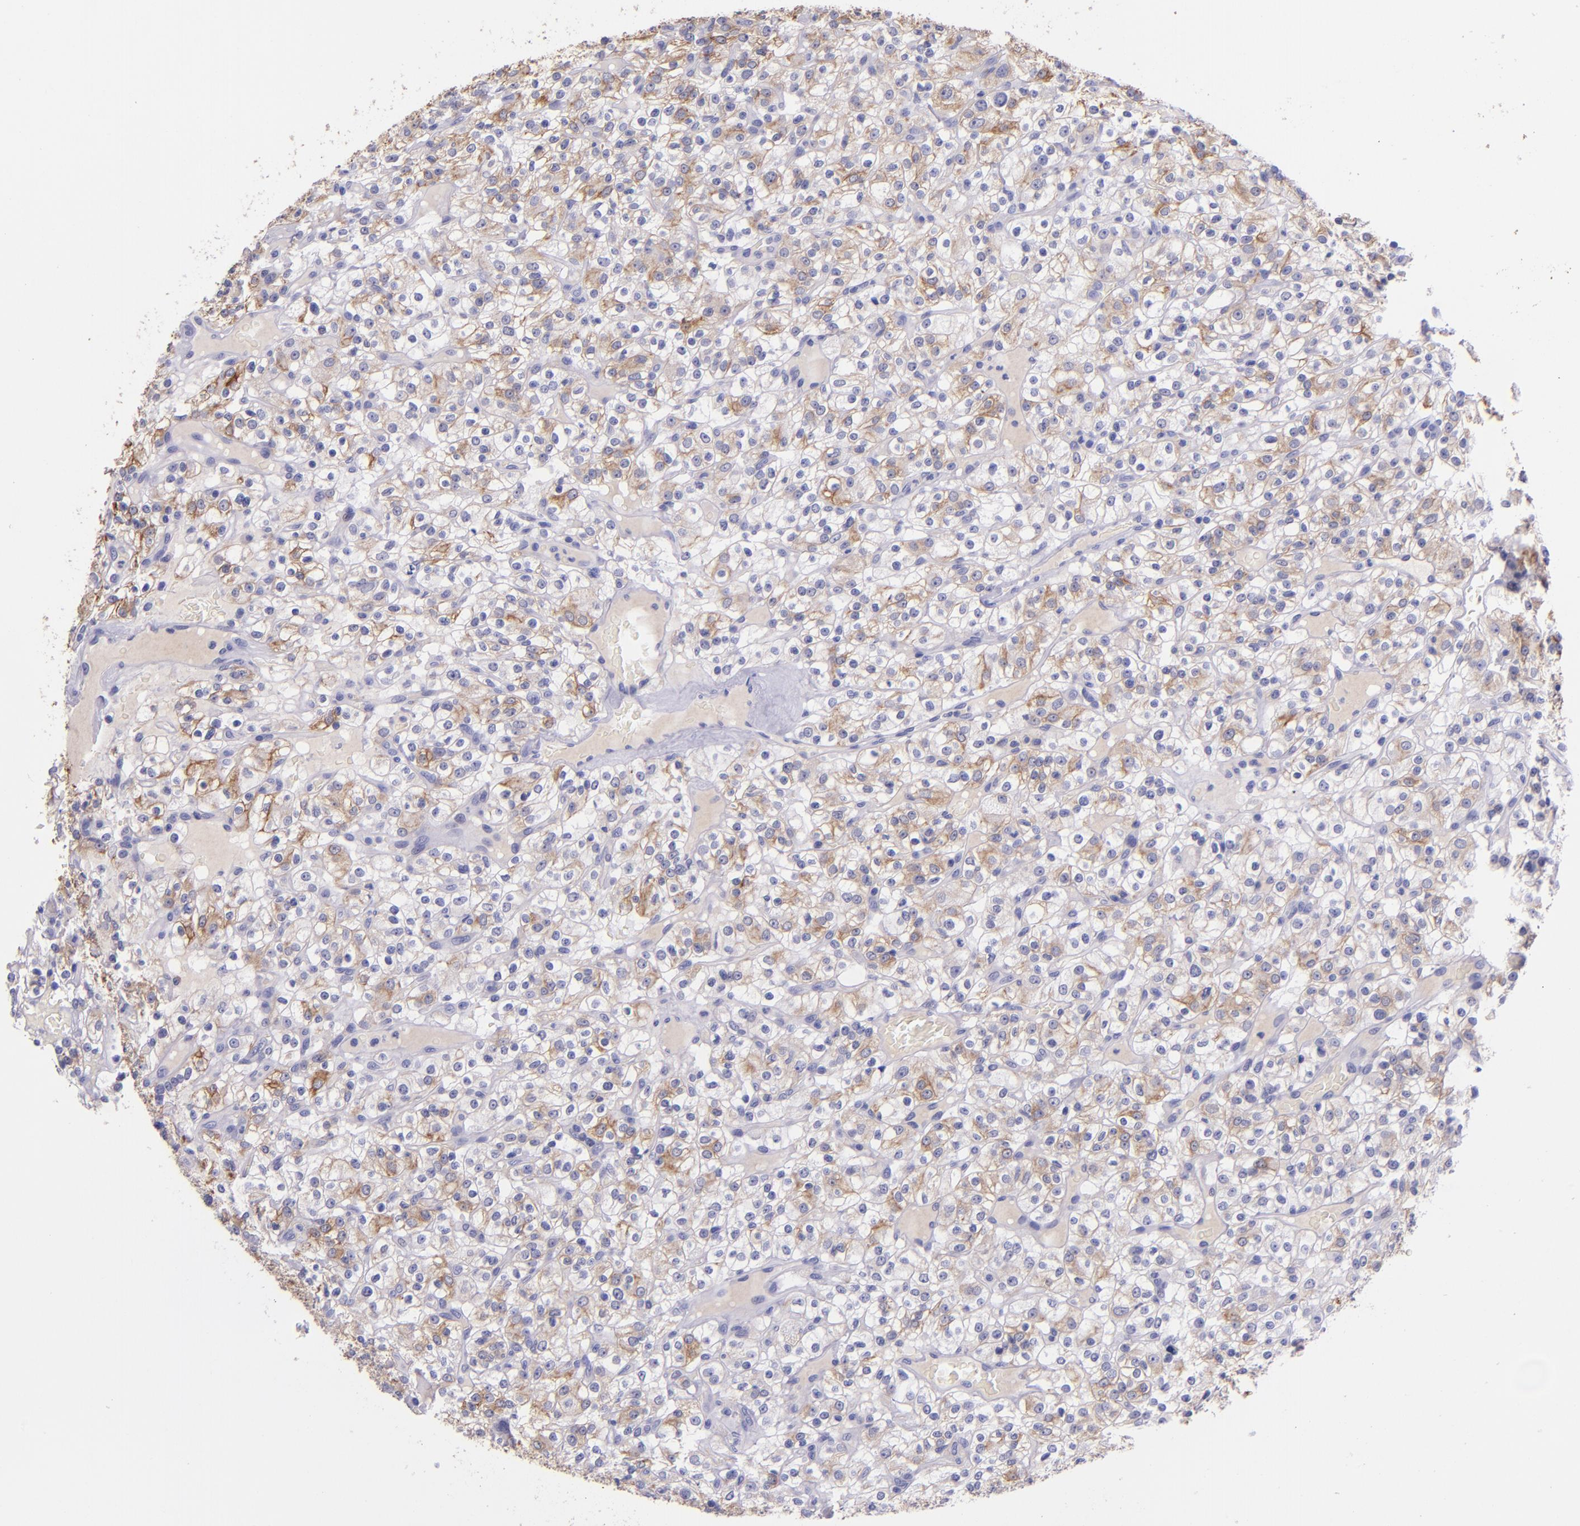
{"staining": {"intensity": "moderate", "quantity": "25%-75%", "location": "cytoplasmic/membranous"}, "tissue": "renal cancer", "cell_type": "Tumor cells", "image_type": "cancer", "snomed": [{"axis": "morphology", "description": "Normal tissue, NOS"}, {"axis": "morphology", "description": "Adenocarcinoma, NOS"}, {"axis": "topography", "description": "Kidney"}], "caption": "This histopathology image exhibits adenocarcinoma (renal) stained with IHC to label a protein in brown. The cytoplasmic/membranous of tumor cells show moderate positivity for the protein. Nuclei are counter-stained blue.", "gene": "KRT4", "patient": {"sex": "female", "age": 72}}